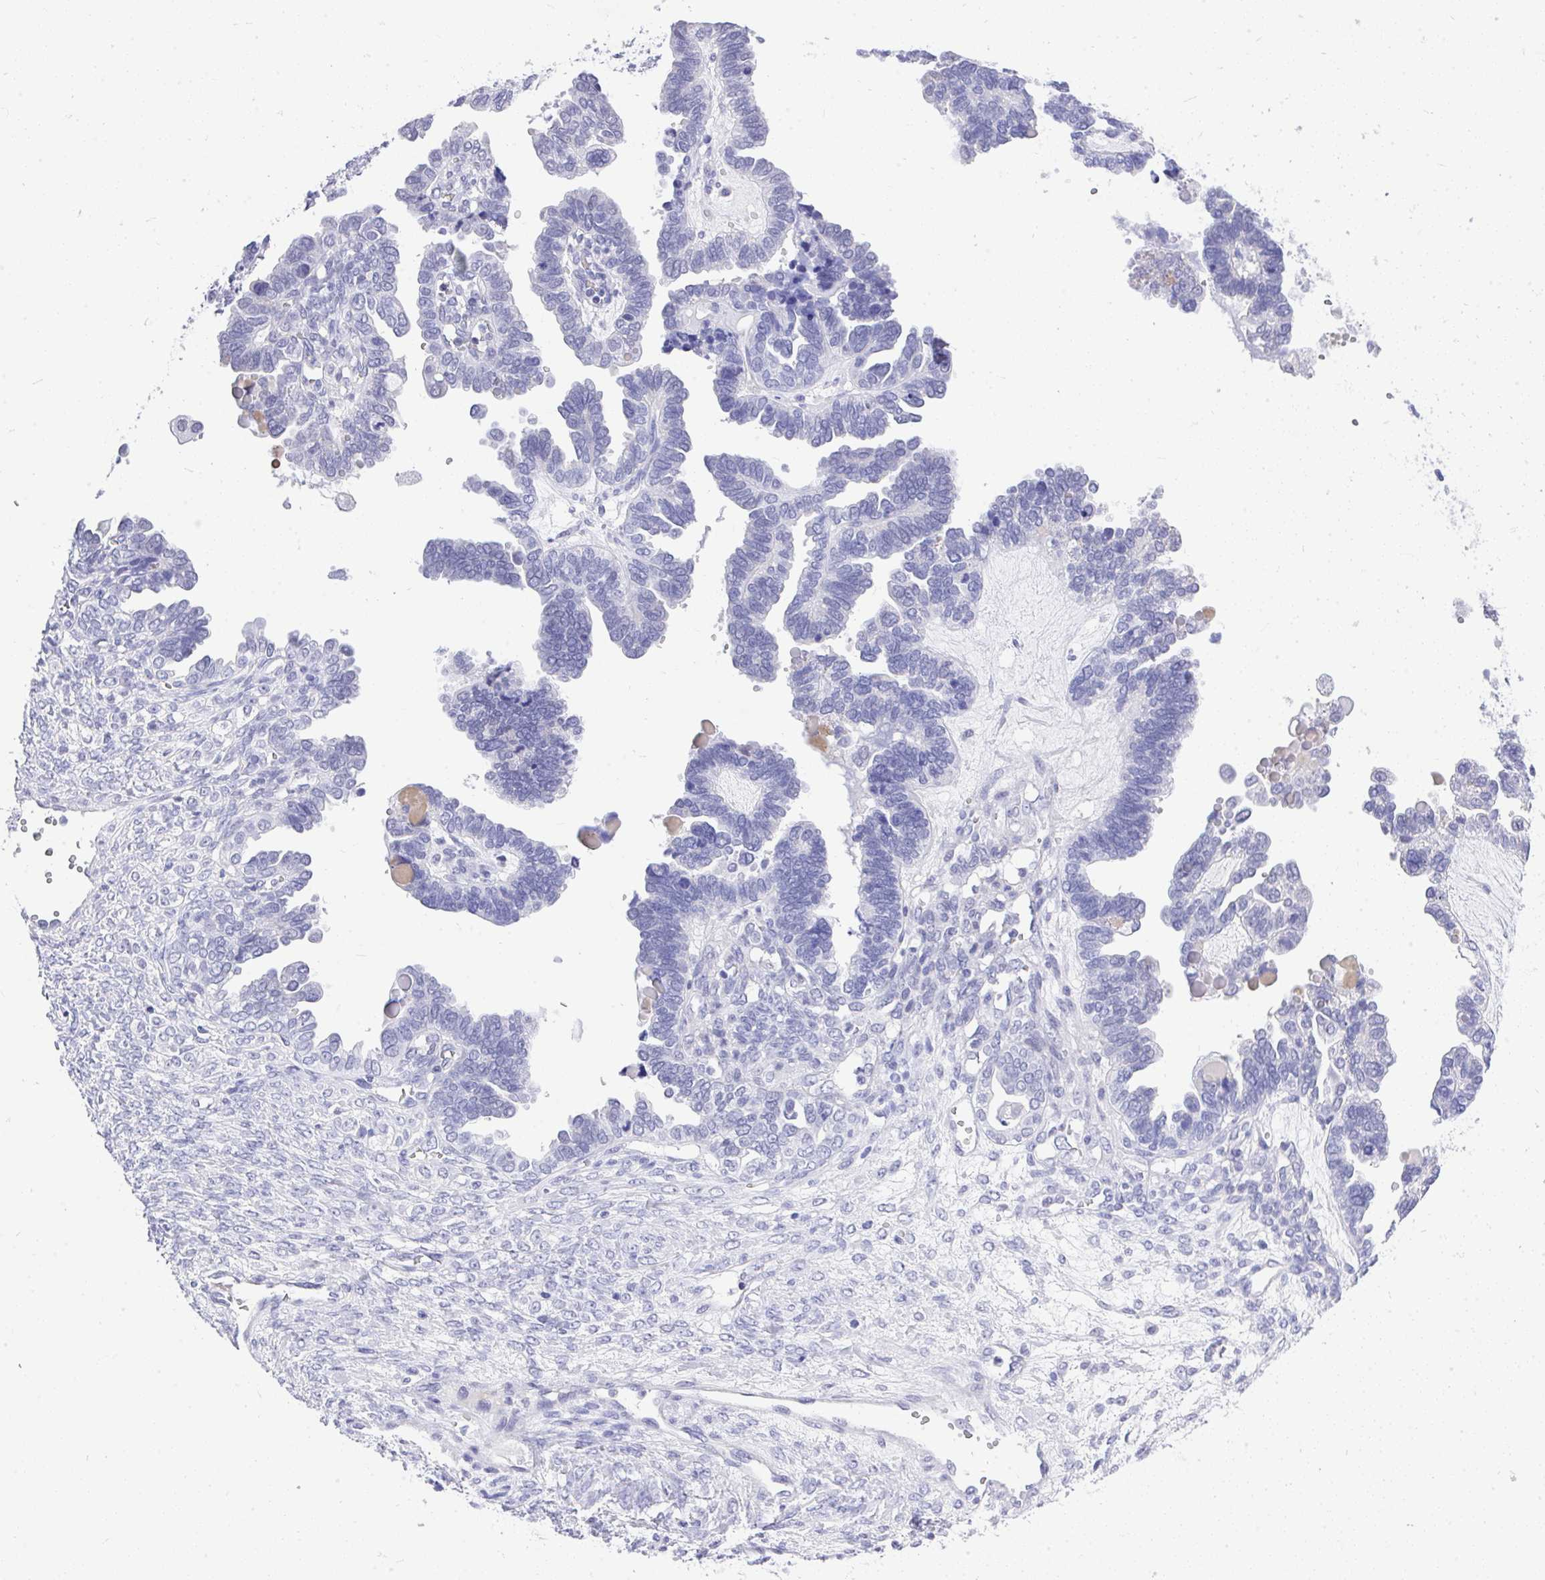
{"staining": {"intensity": "negative", "quantity": "none", "location": "none"}, "tissue": "ovarian cancer", "cell_type": "Tumor cells", "image_type": "cancer", "snomed": [{"axis": "morphology", "description": "Cystadenocarcinoma, serous, NOS"}, {"axis": "topography", "description": "Ovary"}], "caption": "High power microscopy image of an immunohistochemistry (IHC) image of ovarian serous cystadenocarcinoma, revealing no significant positivity in tumor cells.", "gene": "MS4A12", "patient": {"sex": "female", "age": 51}}